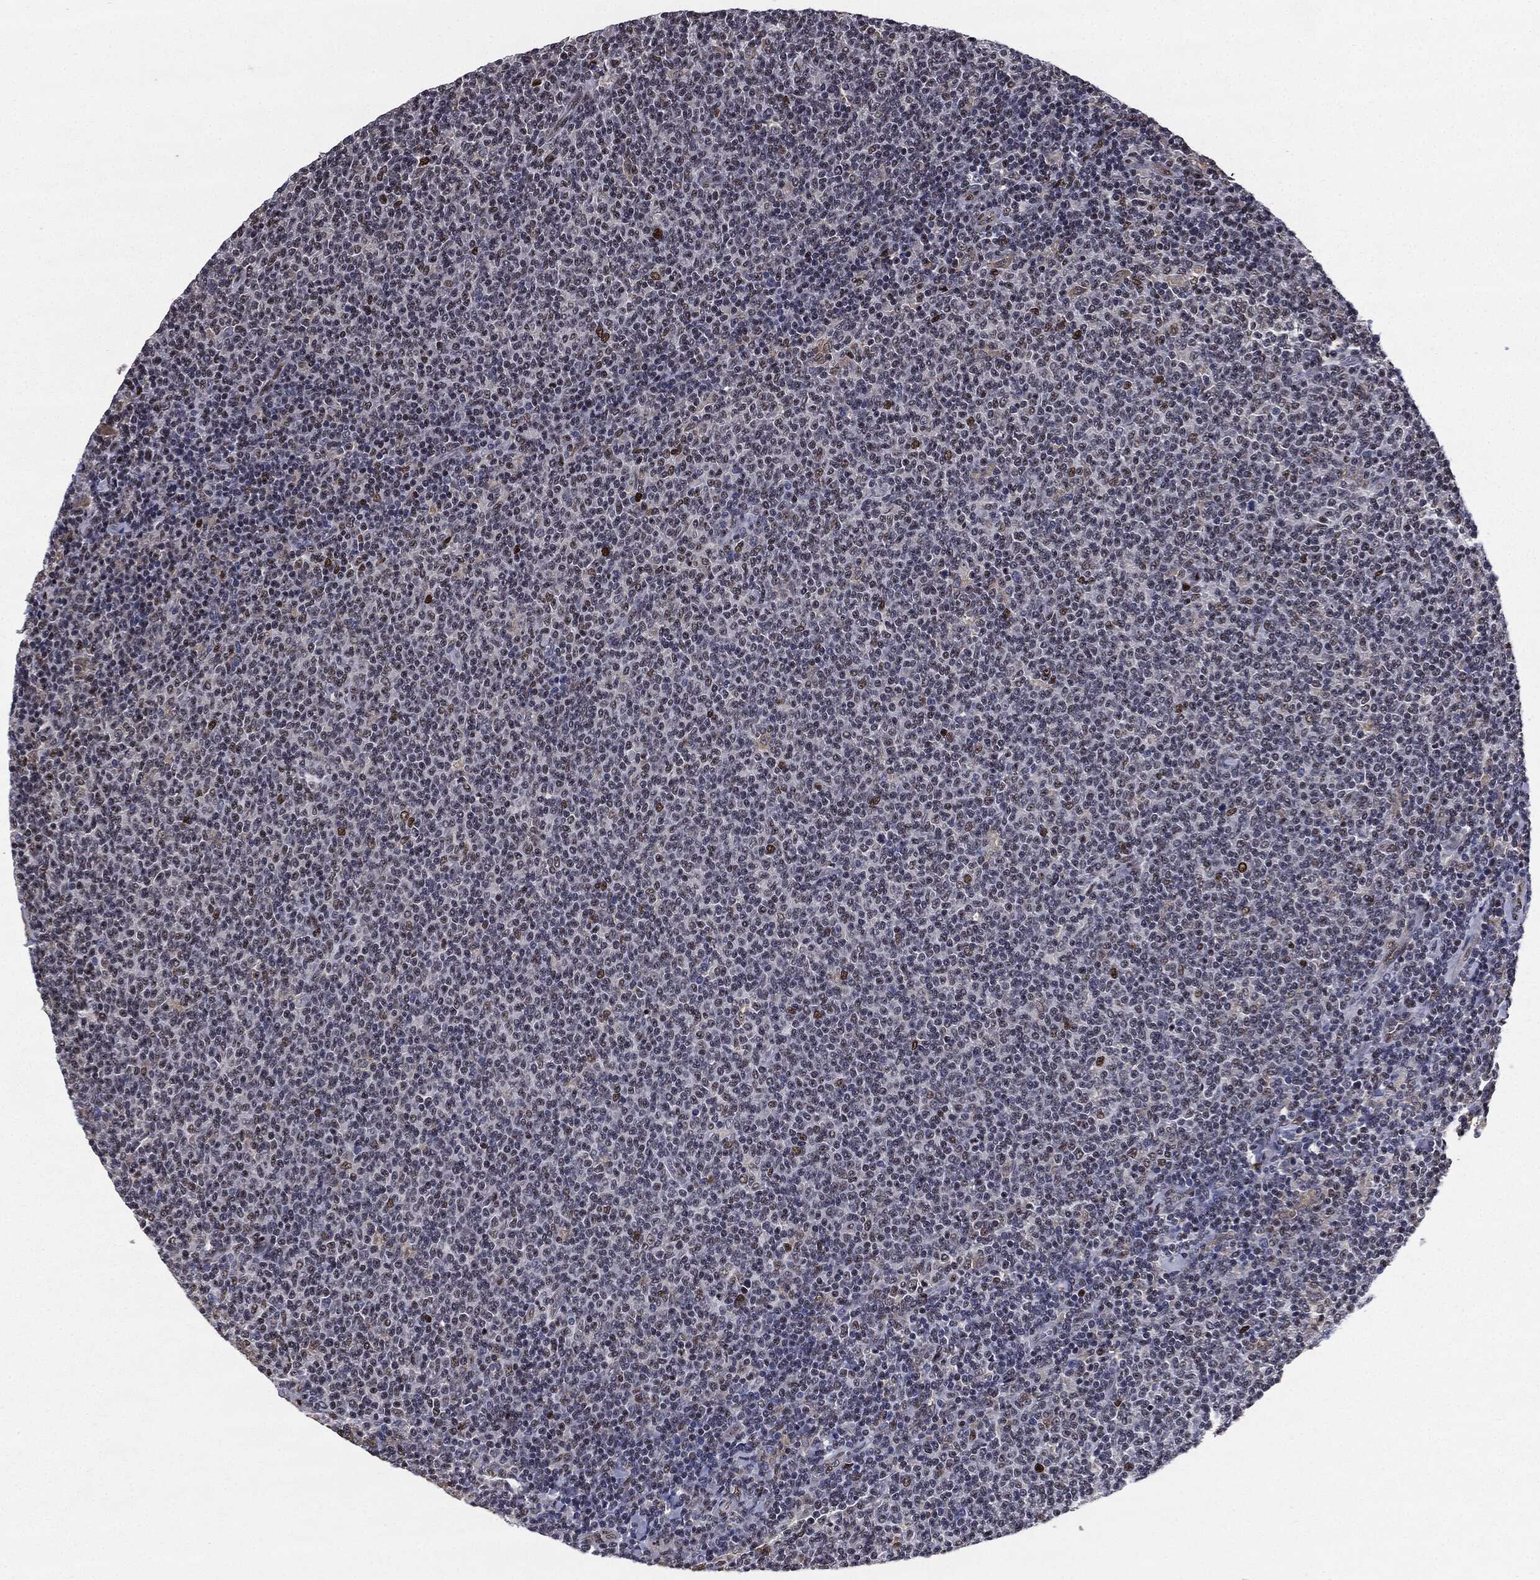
{"staining": {"intensity": "negative", "quantity": "none", "location": "none"}, "tissue": "lymphoma", "cell_type": "Tumor cells", "image_type": "cancer", "snomed": [{"axis": "morphology", "description": "Malignant lymphoma, non-Hodgkin's type, Low grade"}, {"axis": "topography", "description": "Lymph node"}], "caption": "IHC of human low-grade malignant lymphoma, non-Hodgkin's type exhibits no positivity in tumor cells.", "gene": "JUN", "patient": {"sex": "male", "age": 52}}